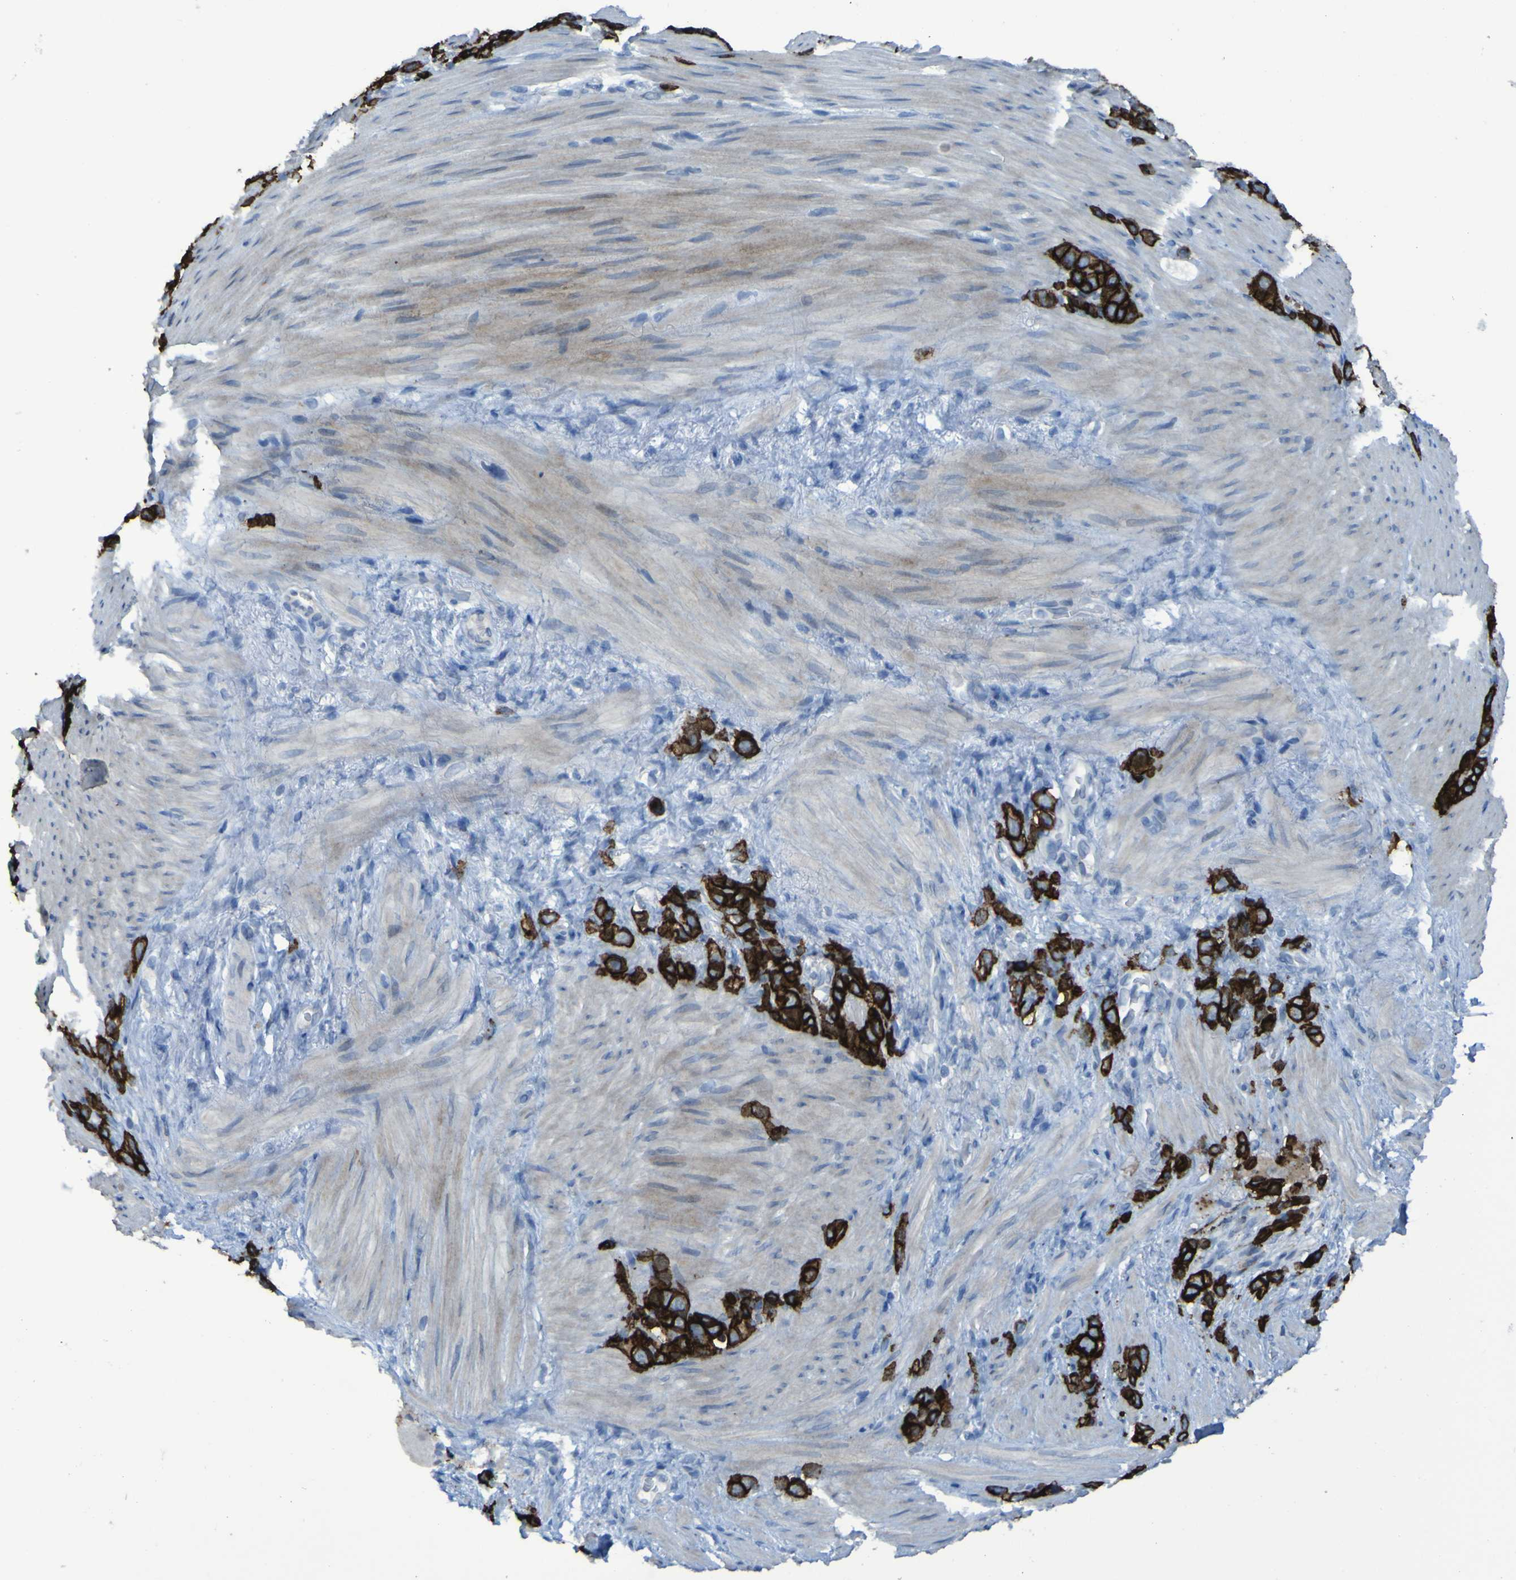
{"staining": {"intensity": "strong", "quantity": ">75%", "location": "cytoplasmic/membranous"}, "tissue": "stomach cancer", "cell_type": "Tumor cells", "image_type": "cancer", "snomed": [{"axis": "morphology", "description": "Adenocarcinoma, NOS"}, {"axis": "morphology", "description": "Adenocarcinoma, High grade"}, {"axis": "topography", "description": "Stomach, upper"}, {"axis": "topography", "description": "Stomach, lower"}], "caption": "High-magnification brightfield microscopy of adenocarcinoma (stomach) stained with DAB (brown) and counterstained with hematoxylin (blue). tumor cells exhibit strong cytoplasmic/membranous positivity is present in approximately>75% of cells.", "gene": "CLDN18", "patient": {"sex": "female", "age": 65}}